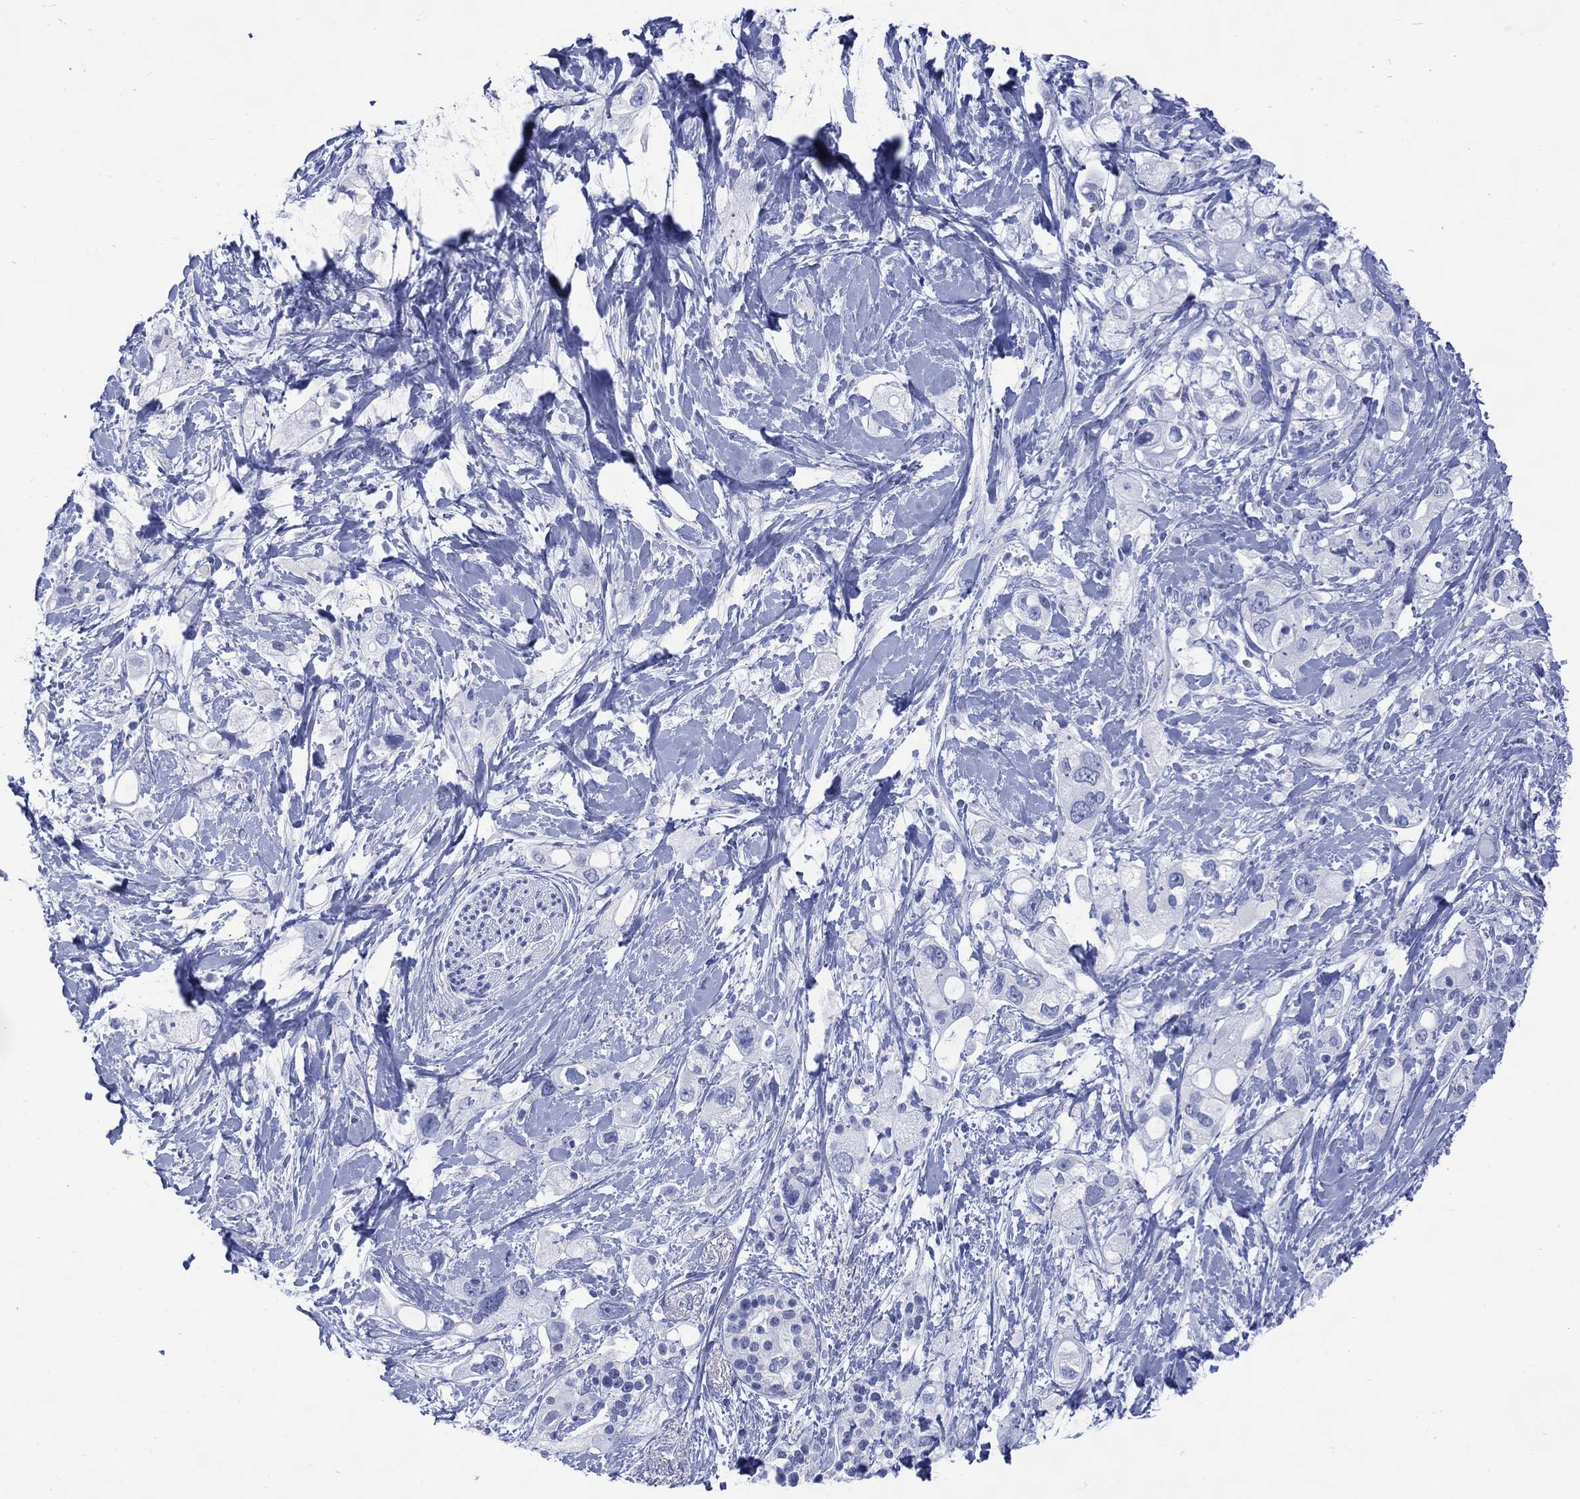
{"staining": {"intensity": "negative", "quantity": "none", "location": "none"}, "tissue": "pancreatic cancer", "cell_type": "Tumor cells", "image_type": "cancer", "snomed": [{"axis": "morphology", "description": "Adenocarcinoma, NOS"}, {"axis": "topography", "description": "Pancreas"}], "caption": "Tumor cells show no significant positivity in pancreatic adenocarcinoma. Nuclei are stained in blue.", "gene": "LRRD1", "patient": {"sex": "female", "age": 56}}